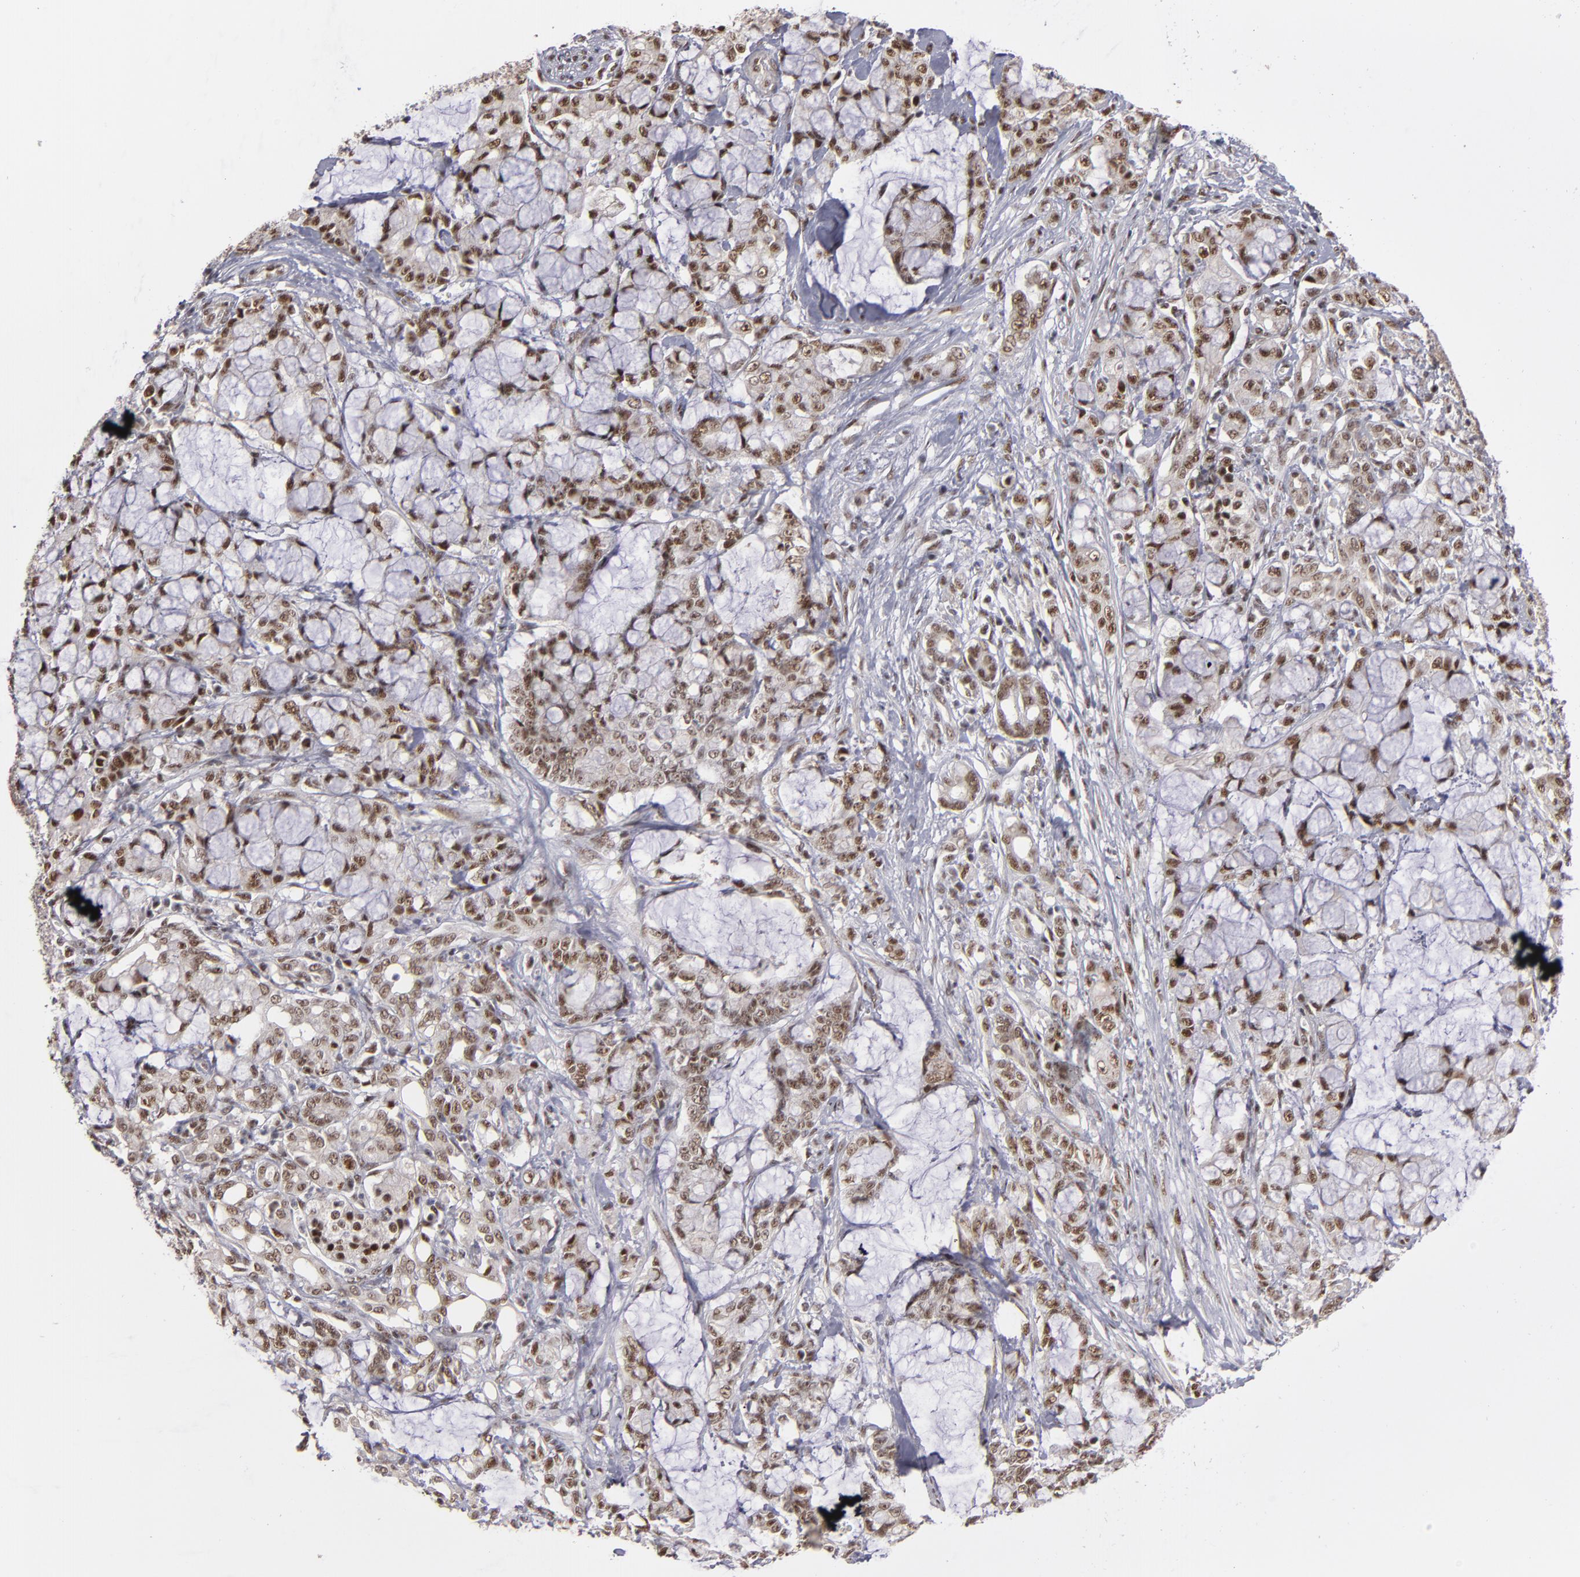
{"staining": {"intensity": "moderate", "quantity": ">75%", "location": "nuclear"}, "tissue": "pancreatic cancer", "cell_type": "Tumor cells", "image_type": "cancer", "snomed": [{"axis": "morphology", "description": "Adenocarcinoma, NOS"}, {"axis": "topography", "description": "Pancreas"}], "caption": "A high-resolution histopathology image shows IHC staining of pancreatic cancer, which exhibits moderate nuclear positivity in about >75% of tumor cells. Immunohistochemistry stains the protein in brown and the nuclei are stained blue.", "gene": "ZNF234", "patient": {"sex": "female", "age": 73}}